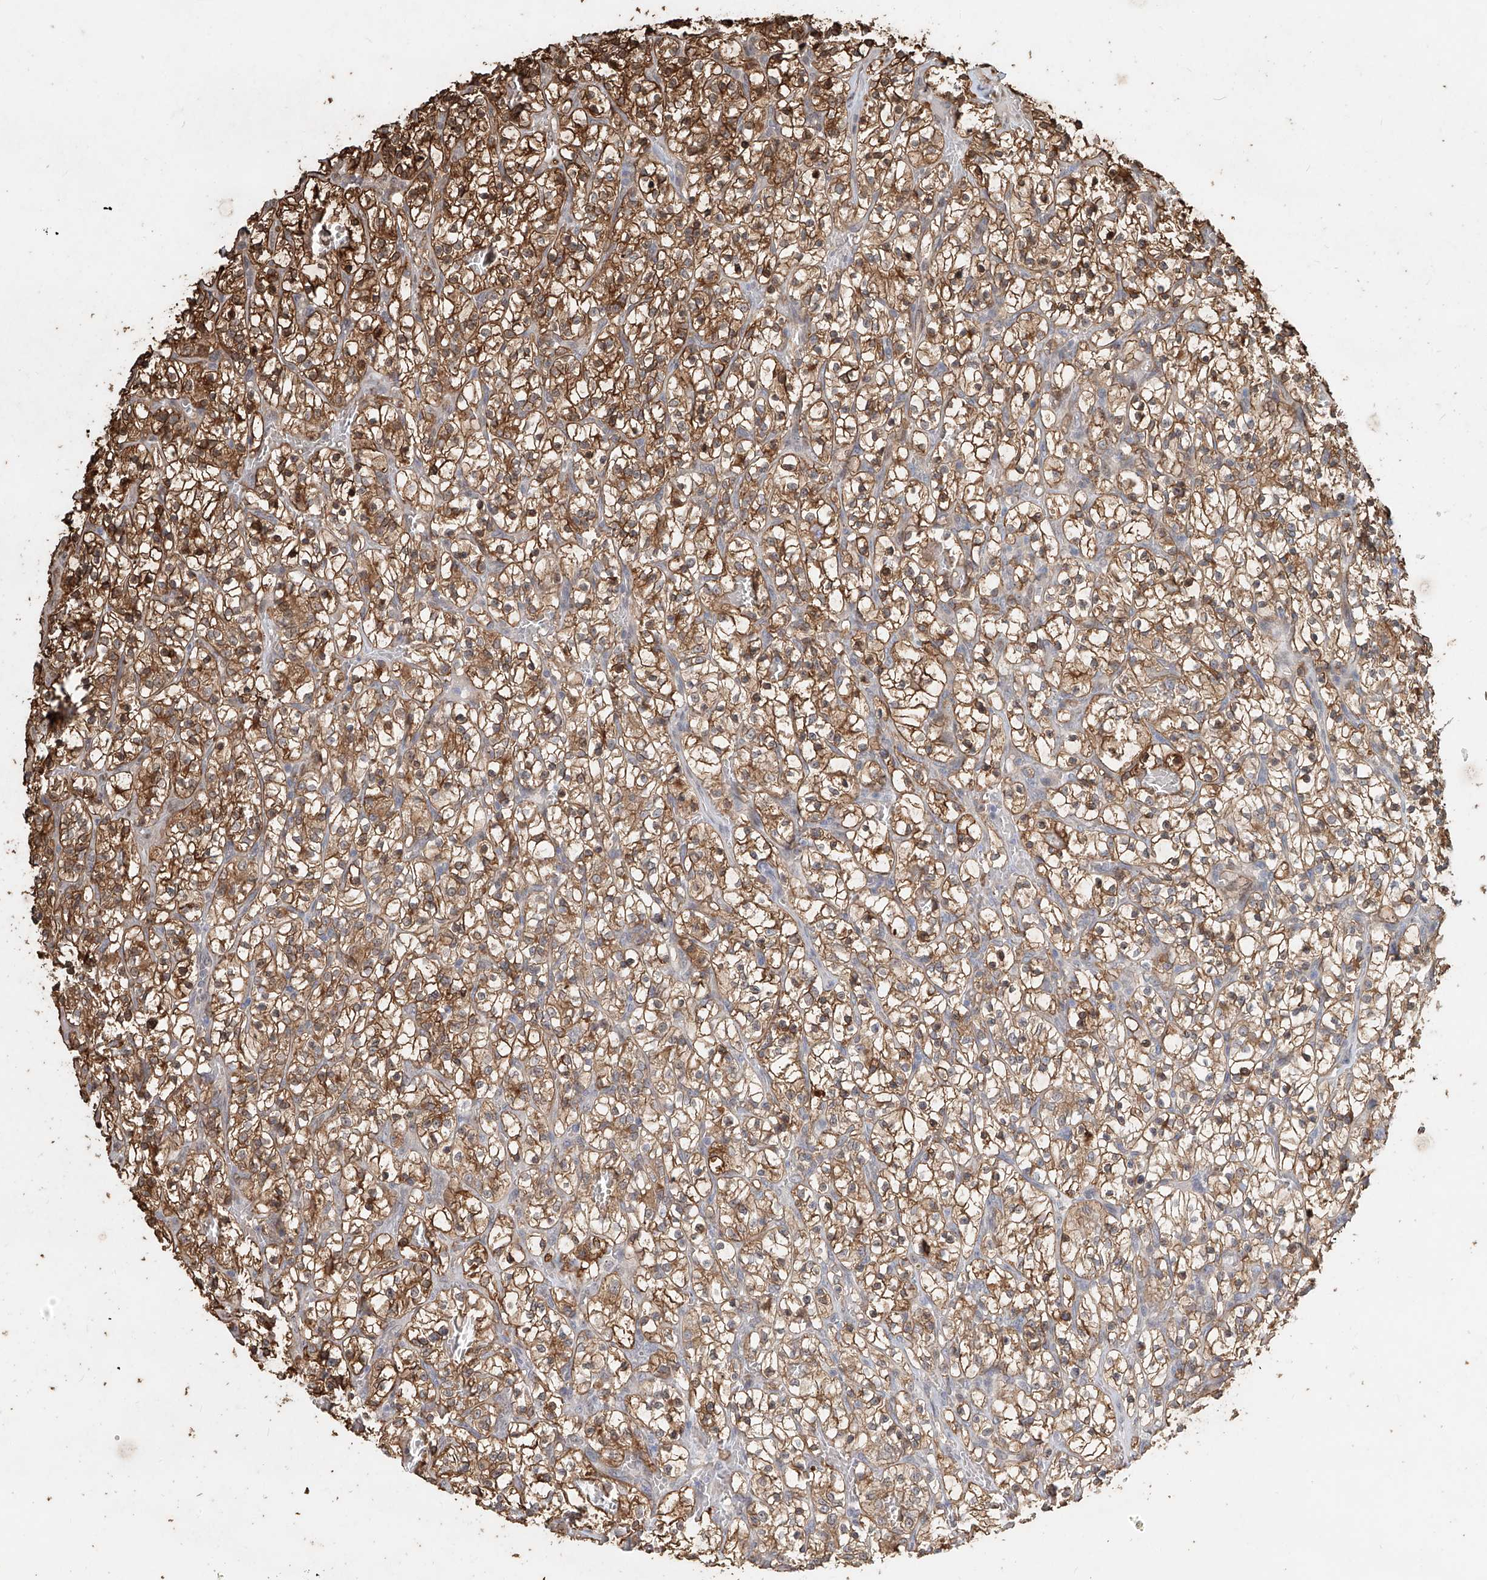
{"staining": {"intensity": "moderate", "quantity": ">75%", "location": "cytoplasmic/membranous"}, "tissue": "renal cancer", "cell_type": "Tumor cells", "image_type": "cancer", "snomed": [{"axis": "morphology", "description": "Adenocarcinoma, NOS"}, {"axis": "topography", "description": "Kidney"}], "caption": "IHC photomicrograph of renal adenocarcinoma stained for a protein (brown), which displays medium levels of moderate cytoplasmic/membranous expression in about >75% of tumor cells.", "gene": "RMND1", "patient": {"sex": "female", "age": 57}}